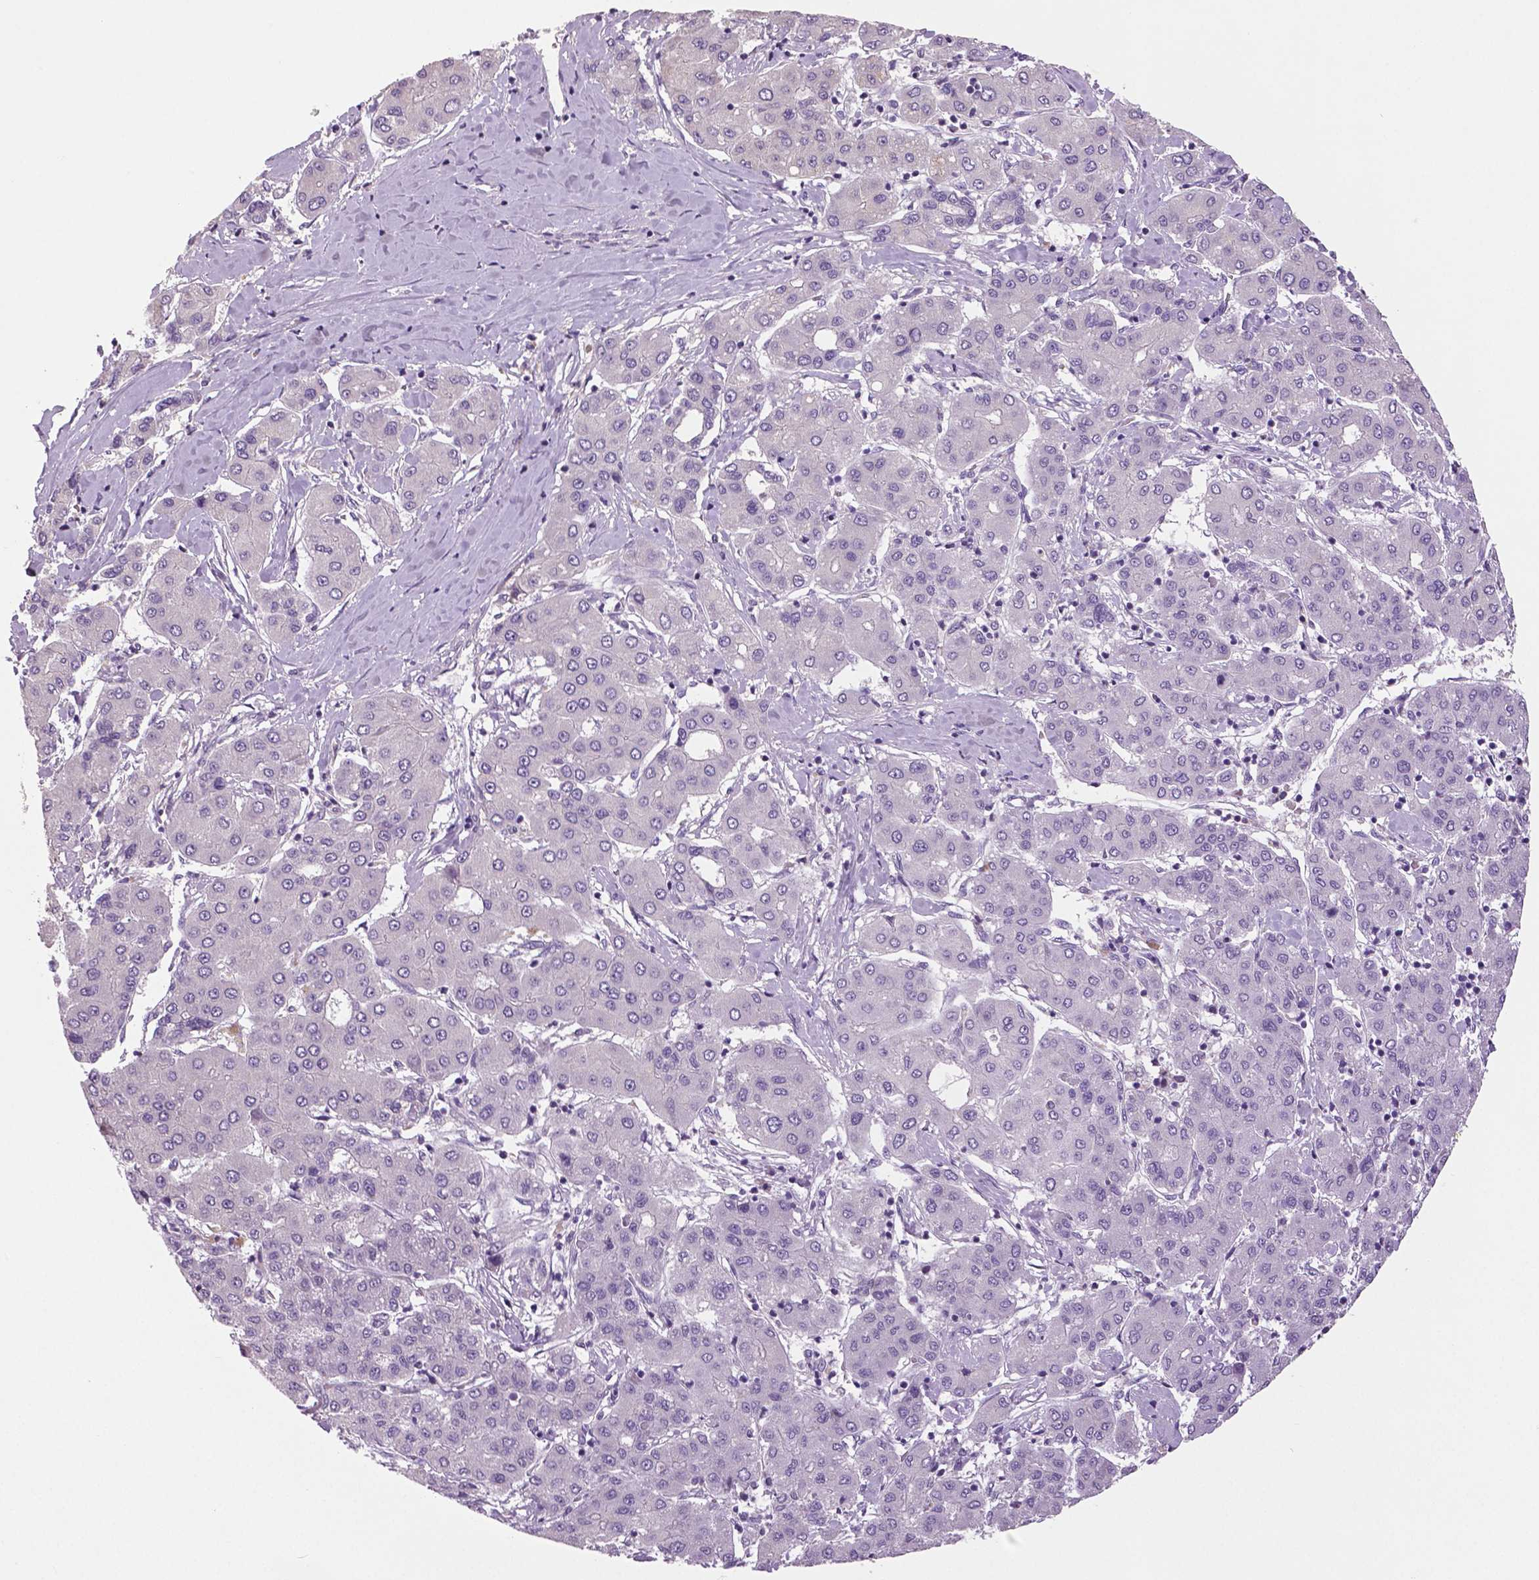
{"staining": {"intensity": "negative", "quantity": "none", "location": "none"}, "tissue": "liver cancer", "cell_type": "Tumor cells", "image_type": "cancer", "snomed": [{"axis": "morphology", "description": "Carcinoma, Hepatocellular, NOS"}, {"axis": "topography", "description": "Liver"}], "caption": "Human hepatocellular carcinoma (liver) stained for a protein using immunohistochemistry exhibits no positivity in tumor cells.", "gene": "DNAH12", "patient": {"sex": "male", "age": 65}}